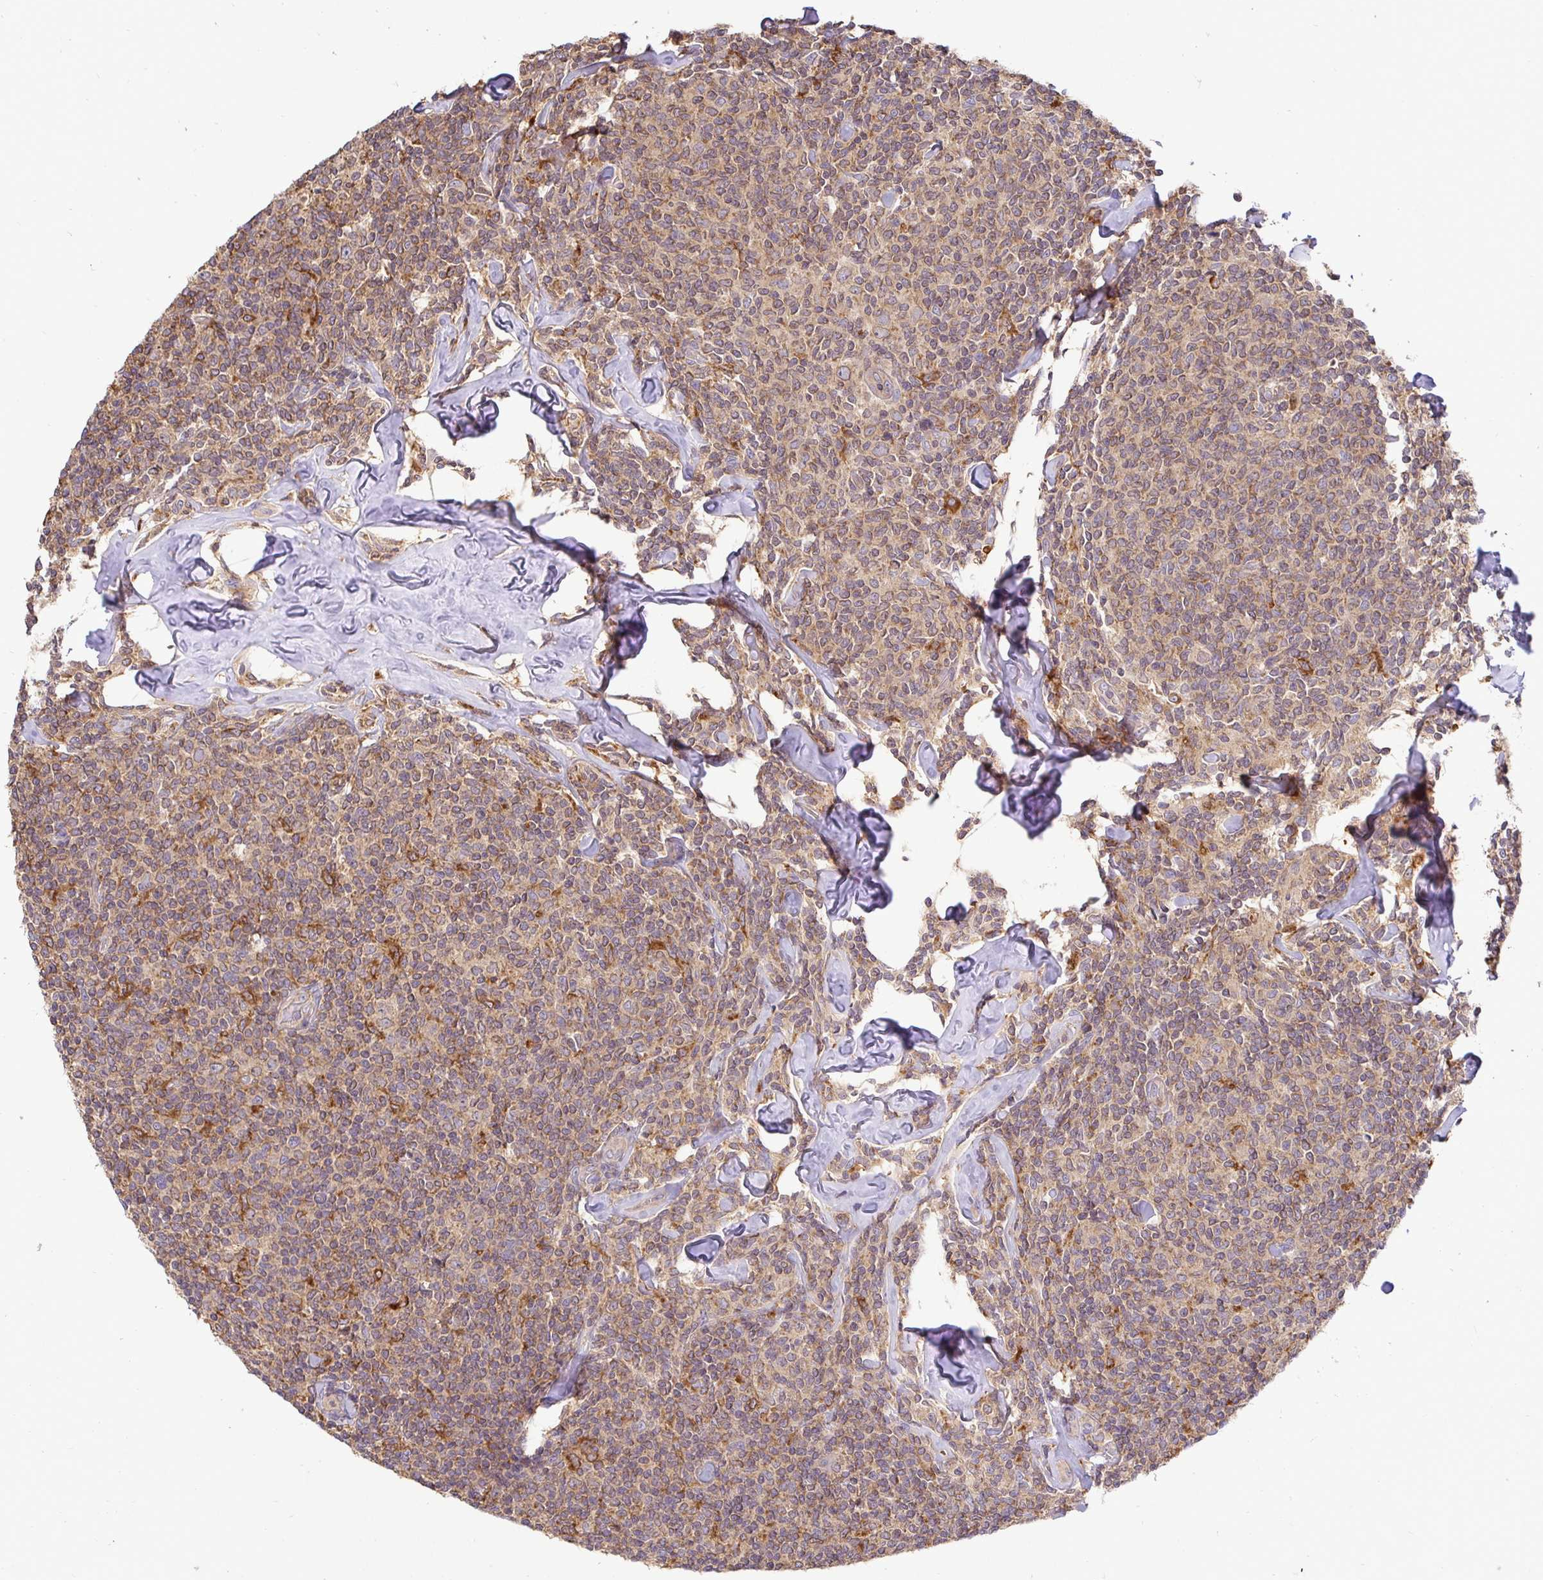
{"staining": {"intensity": "weak", "quantity": "25%-75%", "location": "cytoplasmic/membranous"}, "tissue": "lymphoma", "cell_type": "Tumor cells", "image_type": "cancer", "snomed": [{"axis": "morphology", "description": "Malignant lymphoma, non-Hodgkin's type, Low grade"}, {"axis": "topography", "description": "Lymph node"}], "caption": "Tumor cells reveal low levels of weak cytoplasmic/membranous positivity in approximately 25%-75% of cells in malignant lymphoma, non-Hodgkin's type (low-grade).", "gene": "ATP6V1F", "patient": {"sex": "female", "age": 56}}